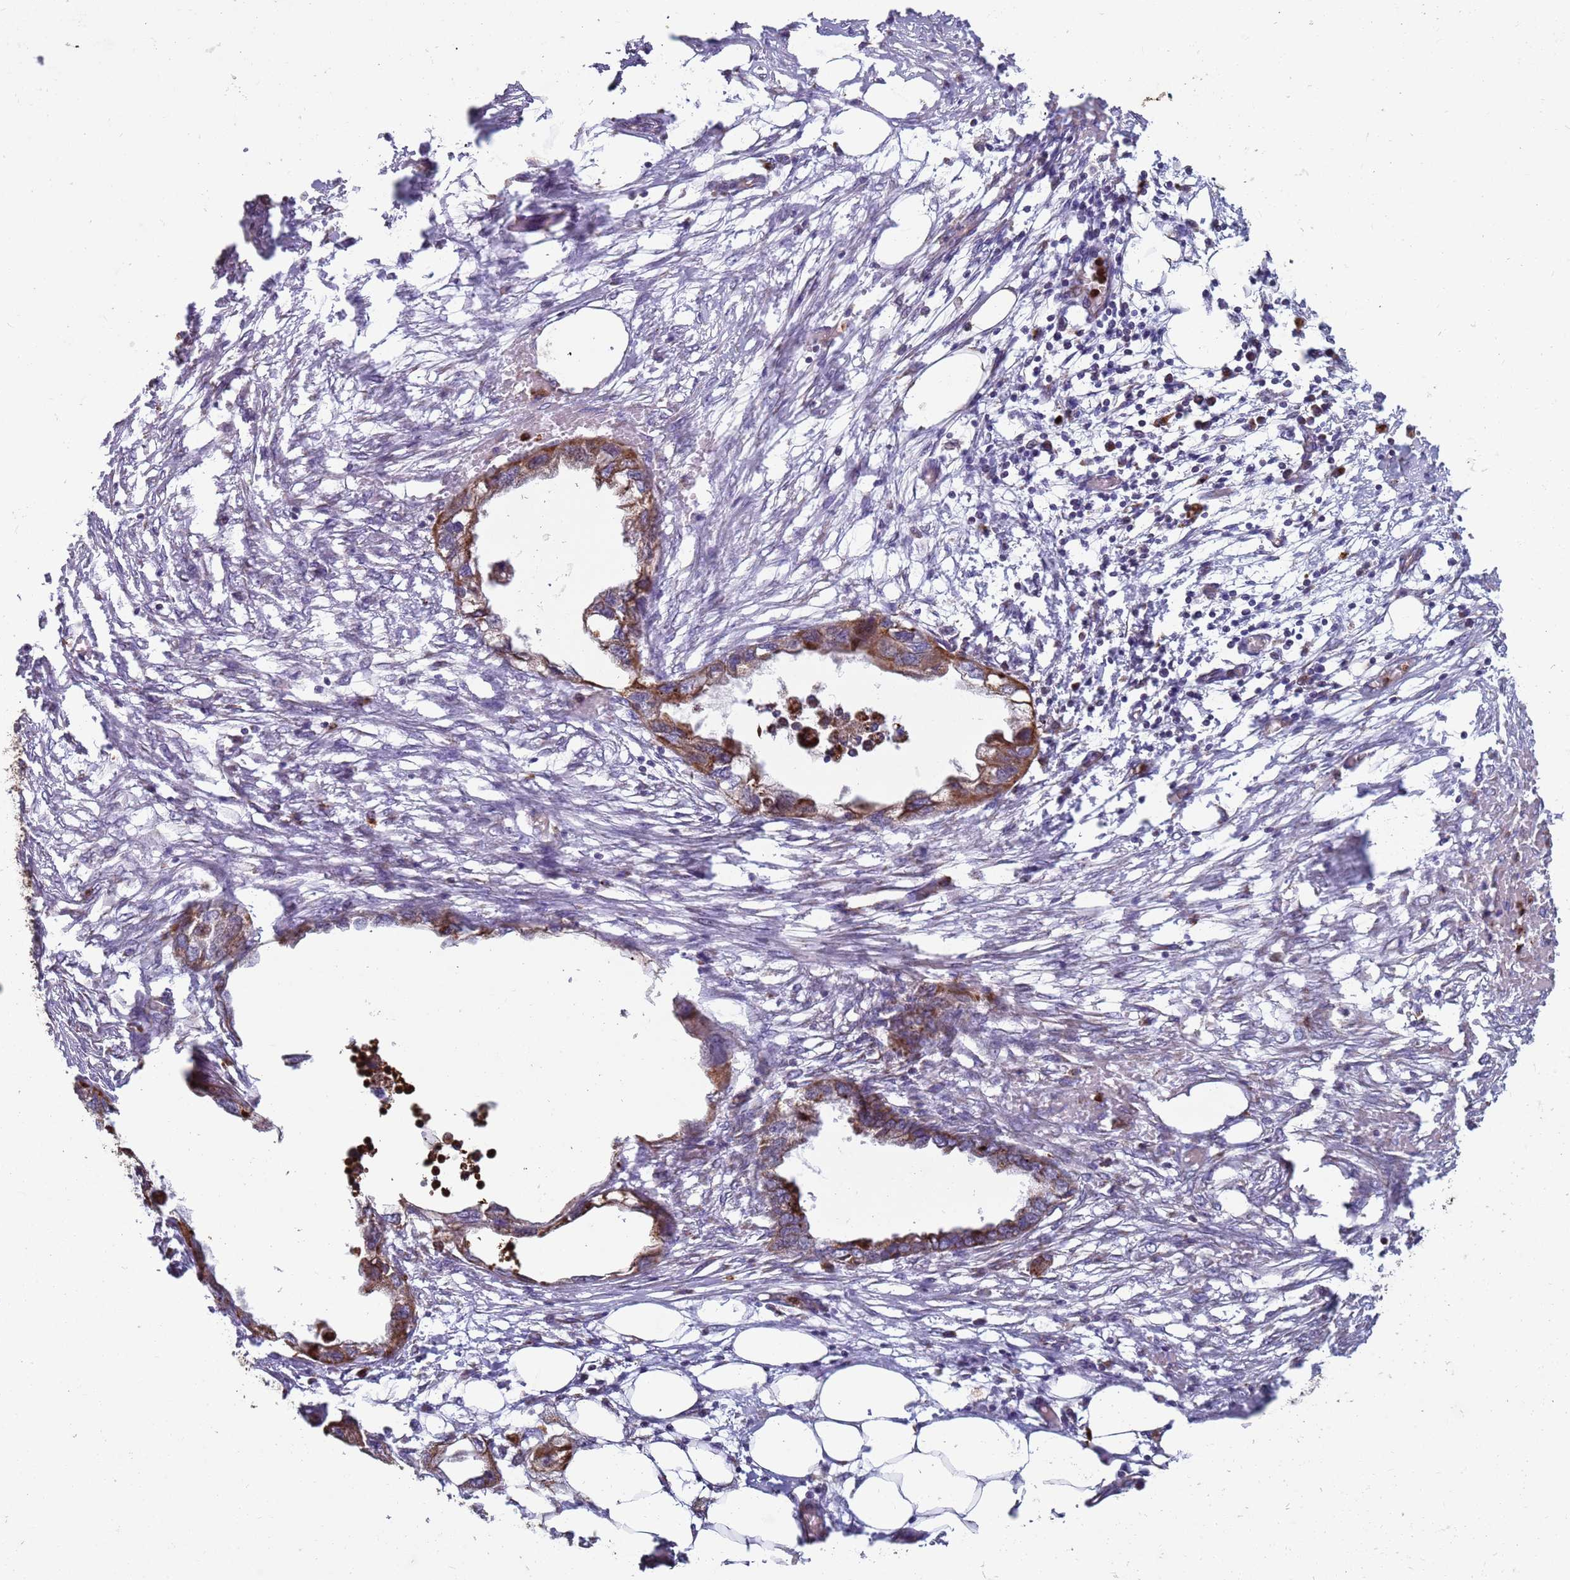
{"staining": {"intensity": "moderate", "quantity": ">75%", "location": "cytoplasmic/membranous"}, "tissue": "endometrial cancer", "cell_type": "Tumor cells", "image_type": "cancer", "snomed": [{"axis": "morphology", "description": "Adenocarcinoma, NOS"}, {"axis": "morphology", "description": "Adenocarcinoma, metastatic, NOS"}, {"axis": "topography", "description": "Adipose tissue"}, {"axis": "topography", "description": "Endometrium"}], "caption": "Moderate cytoplasmic/membranous expression for a protein is appreciated in approximately >75% of tumor cells of endometrial adenocarcinoma using IHC.", "gene": "FBXO33", "patient": {"sex": "female", "age": 67}}